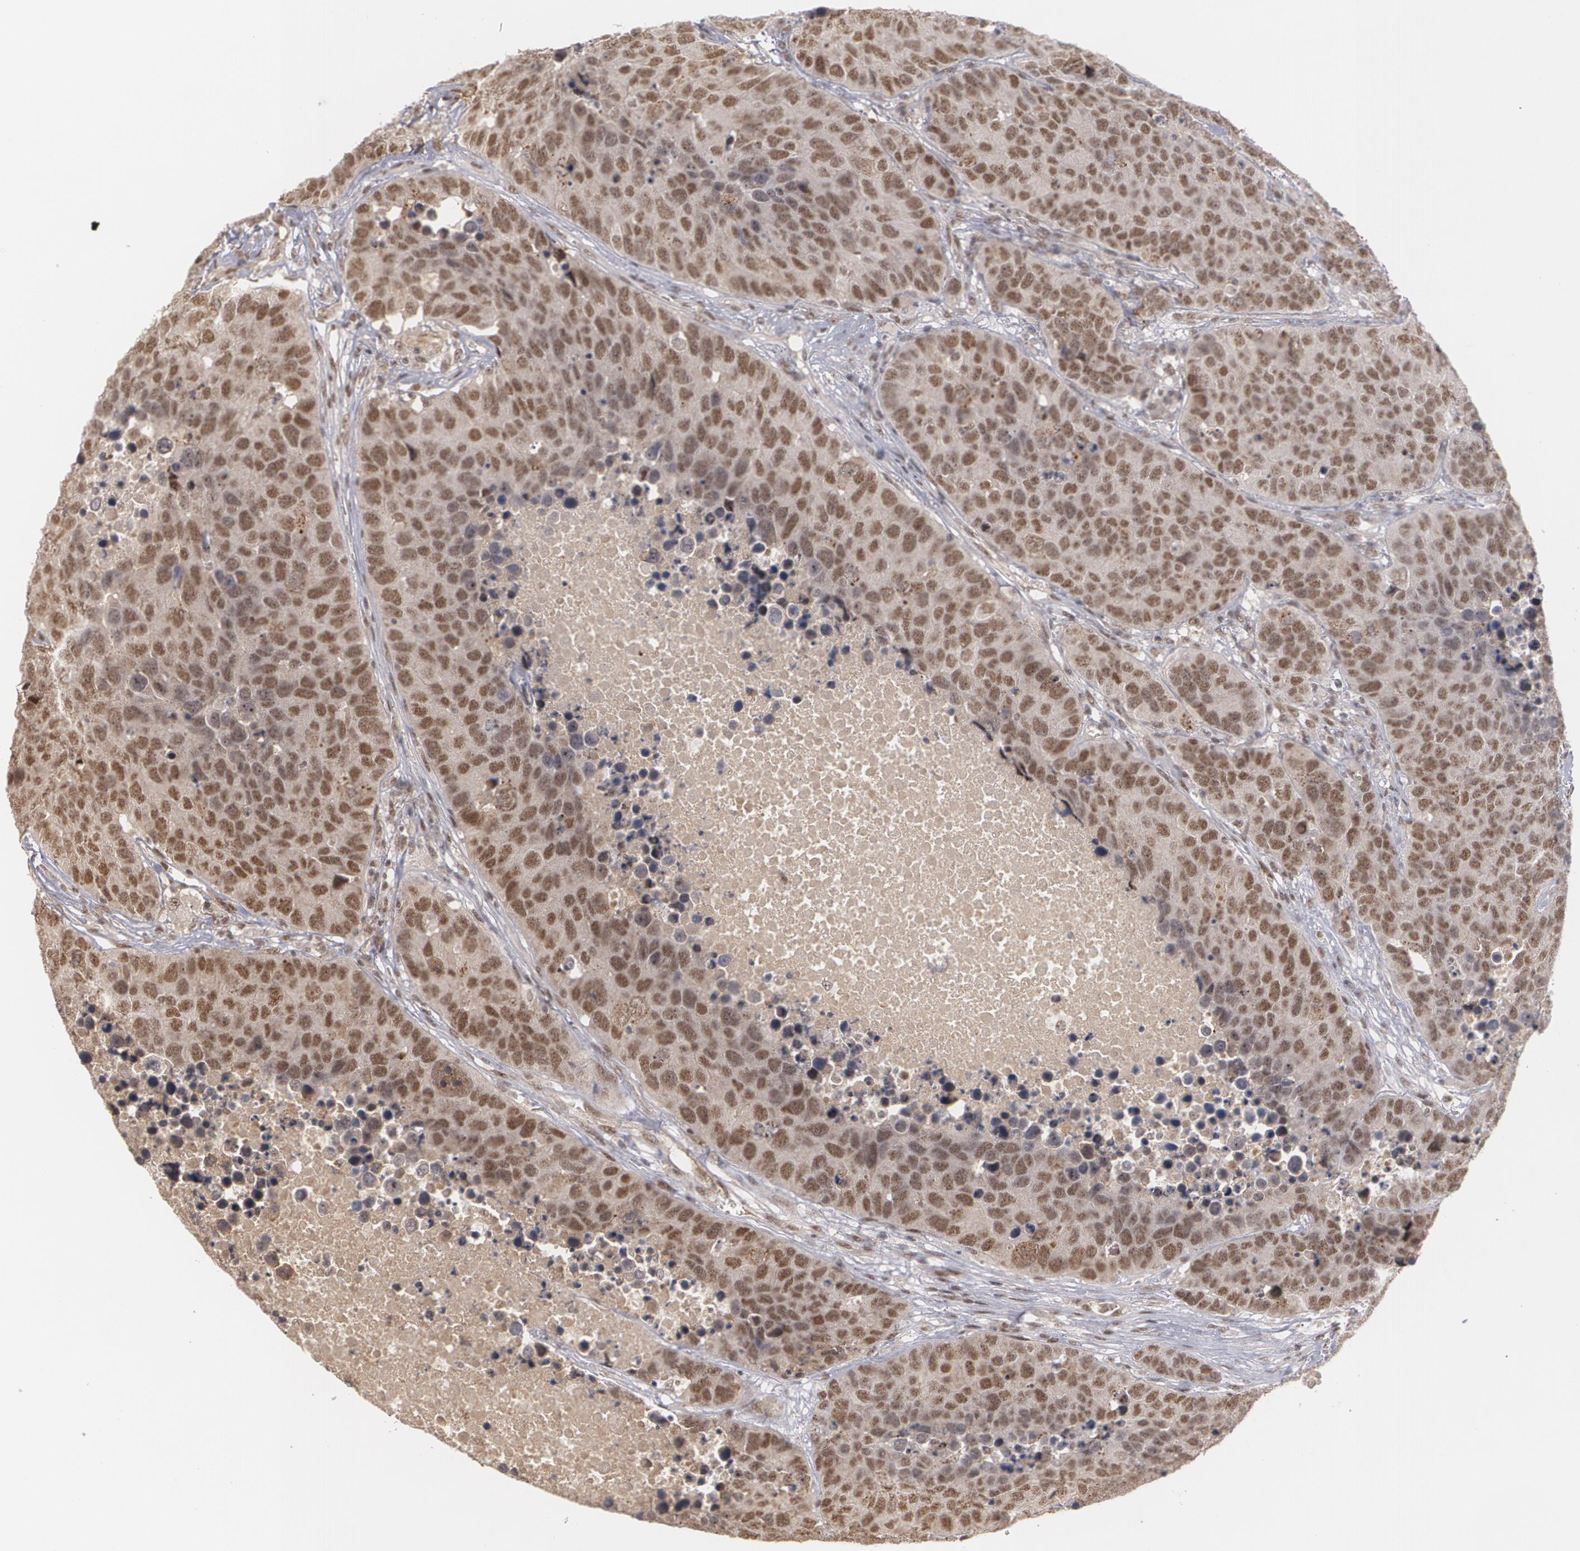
{"staining": {"intensity": "moderate", "quantity": ">75%", "location": "nuclear"}, "tissue": "carcinoid", "cell_type": "Tumor cells", "image_type": "cancer", "snomed": [{"axis": "morphology", "description": "Carcinoid, malignant, NOS"}, {"axis": "topography", "description": "Lung"}], "caption": "Immunohistochemical staining of human carcinoid displays medium levels of moderate nuclear protein expression in about >75% of tumor cells.", "gene": "ZNF234", "patient": {"sex": "male", "age": 60}}